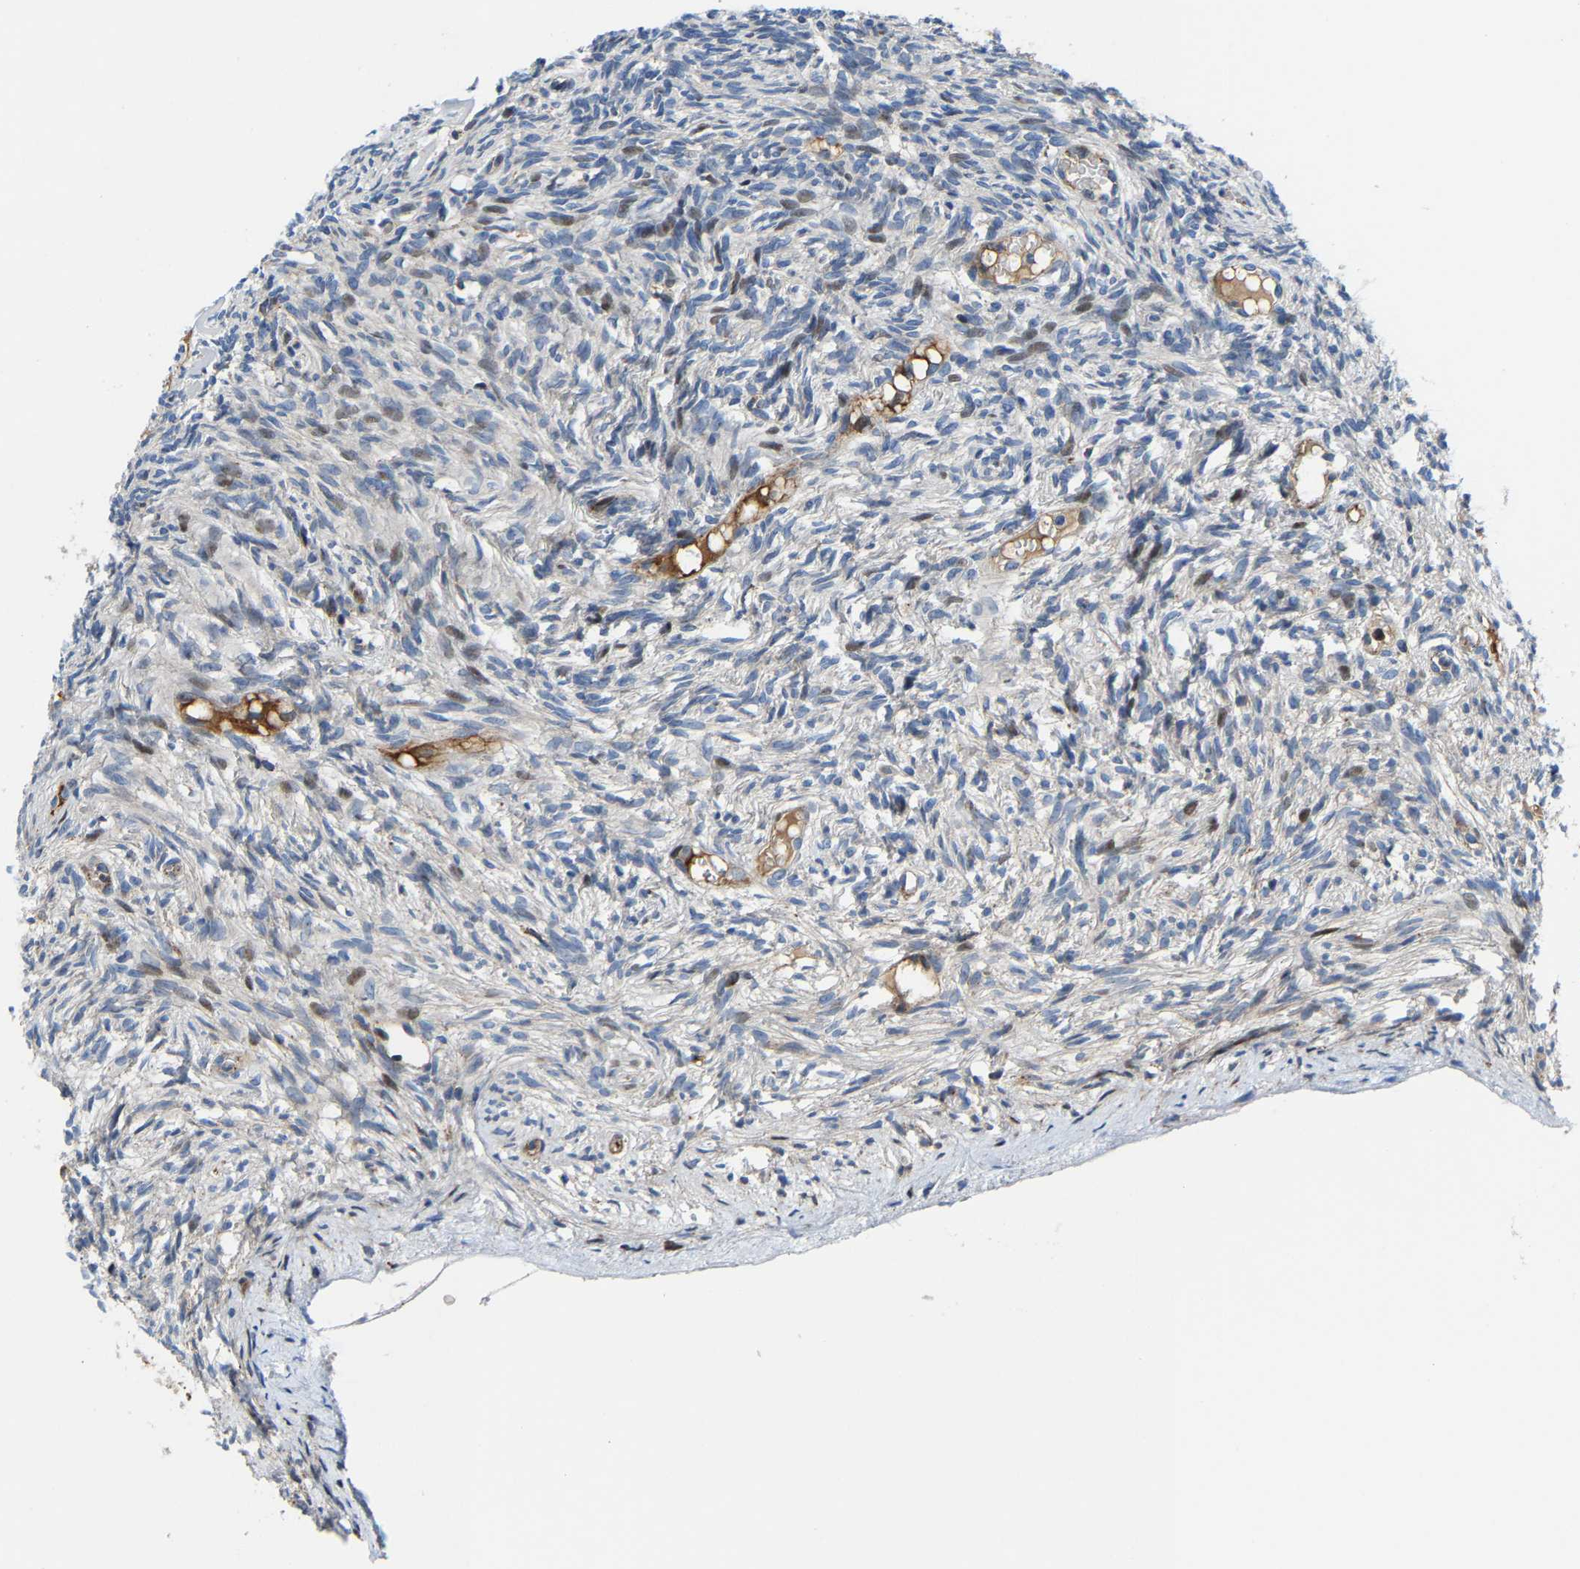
{"staining": {"intensity": "moderate", "quantity": "<25%", "location": "cytoplasmic/membranous"}, "tissue": "ovary", "cell_type": "Follicle cells", "image_type": "normal", "snomed": [{"axis": "morphology", "description": "Normal tissue, NOS"}, {"axis": "topography", "description": "Ovary"}], "caption": "A low amount of moderate cytoplasmic/membranous expression is appreciated in about <25% of follicle cells in unremarkable ovary.", "gene": "DPP7", "patient": {"sex": "female", "age": 33}}